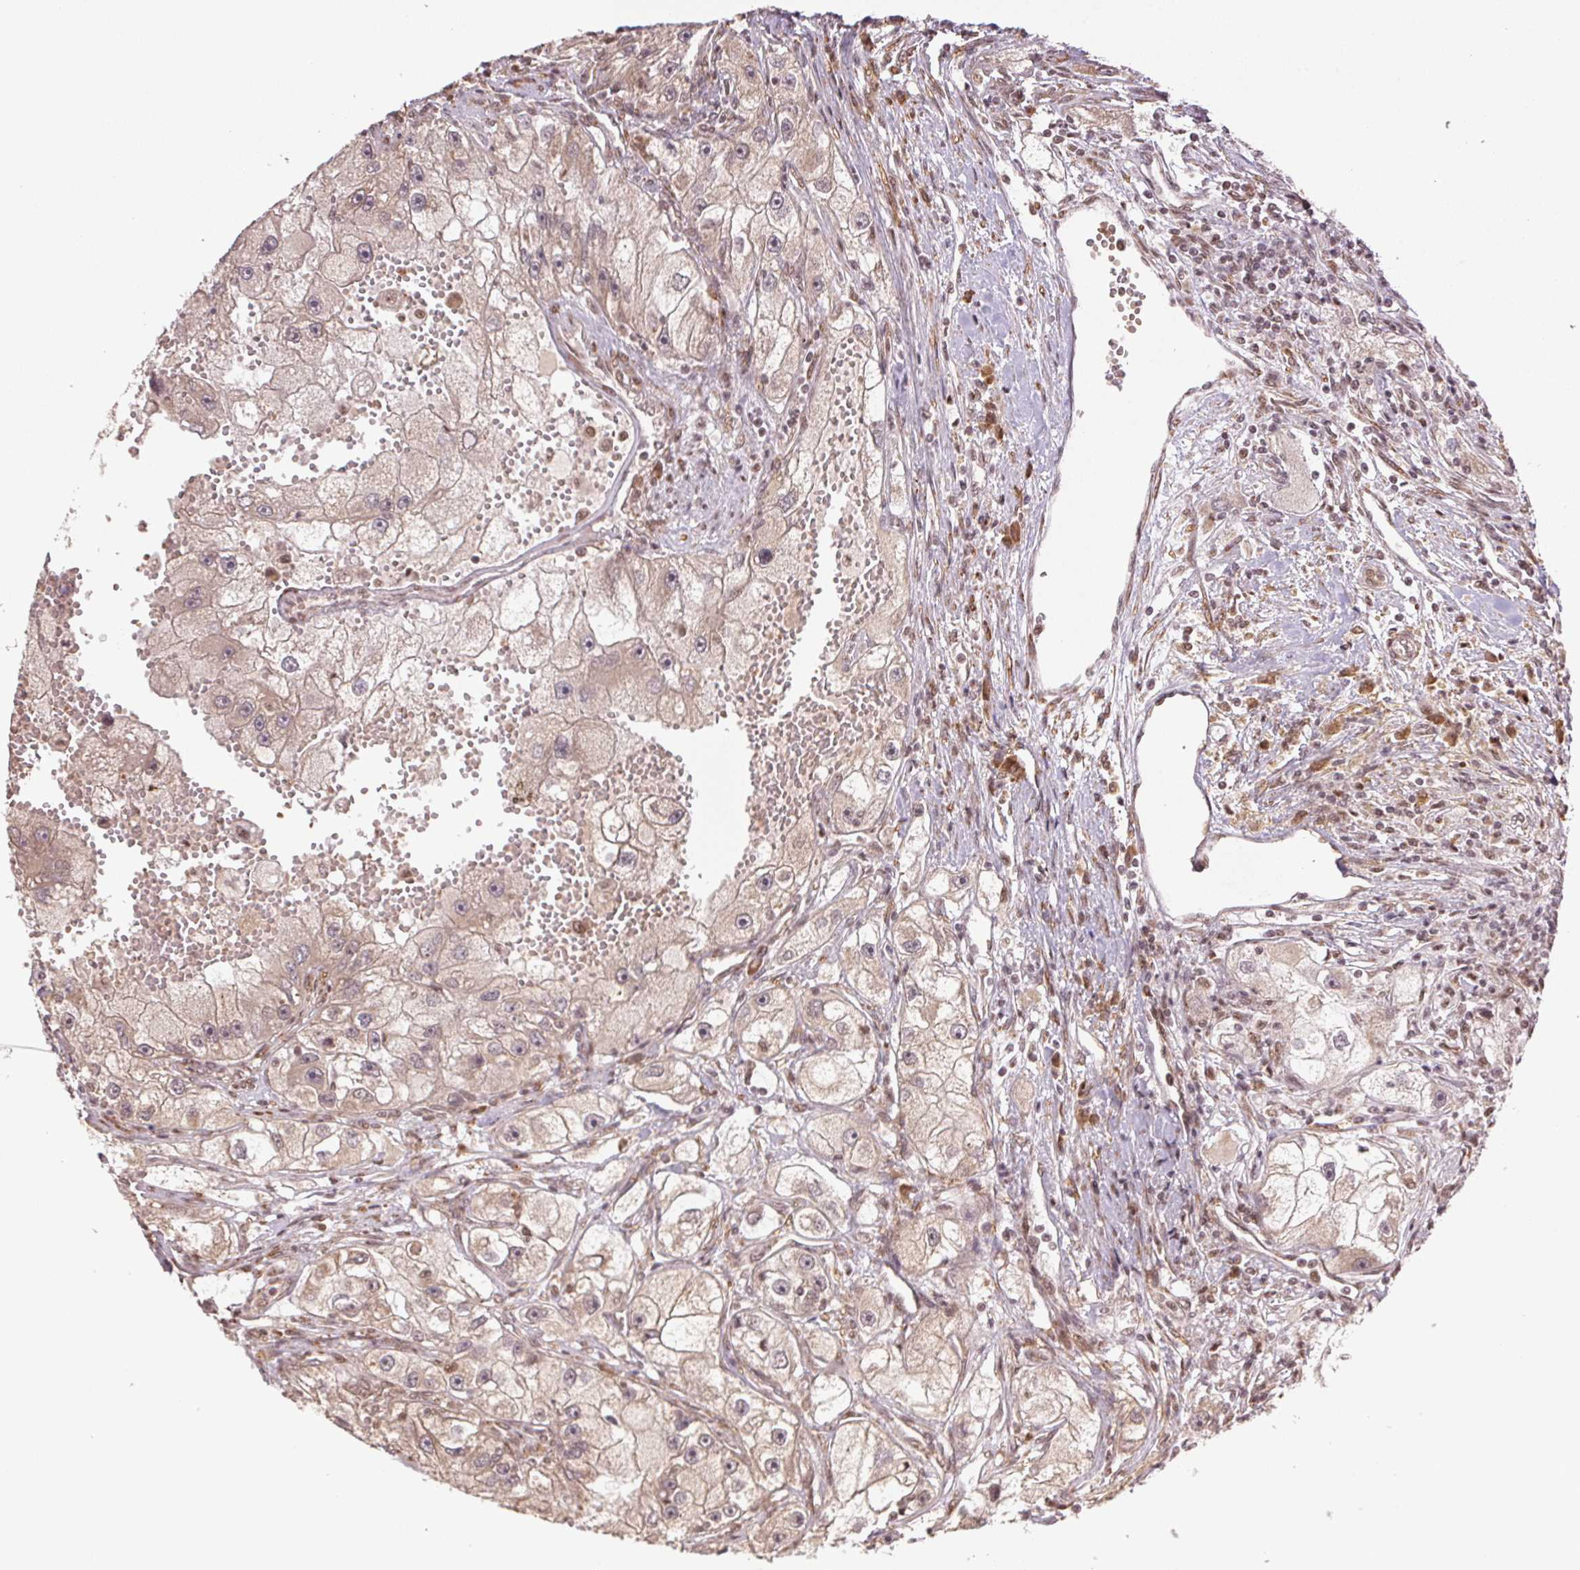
{"staining": {"intensity": "weak", "quantity": ">75%", "location": "cytoplasmic/membranous"}, "tissue": "renal cancer", "cell_type": "Tumor cells", "image_type": "cancer", "snomed": [{"axis": "morphology", "description": "Adenocarcinoma, NOS"}, {"axis": "topography", "description": "Kidney"}], "caption": "Human renal cancer (adenocarcinoma) stained for a protein (brown) shows weak cytoplasmic/membranous positive positivity in approximately >75% of tumor cells.", "gene": "TREML4", "patient": {"sex": "male", "age": 63}}